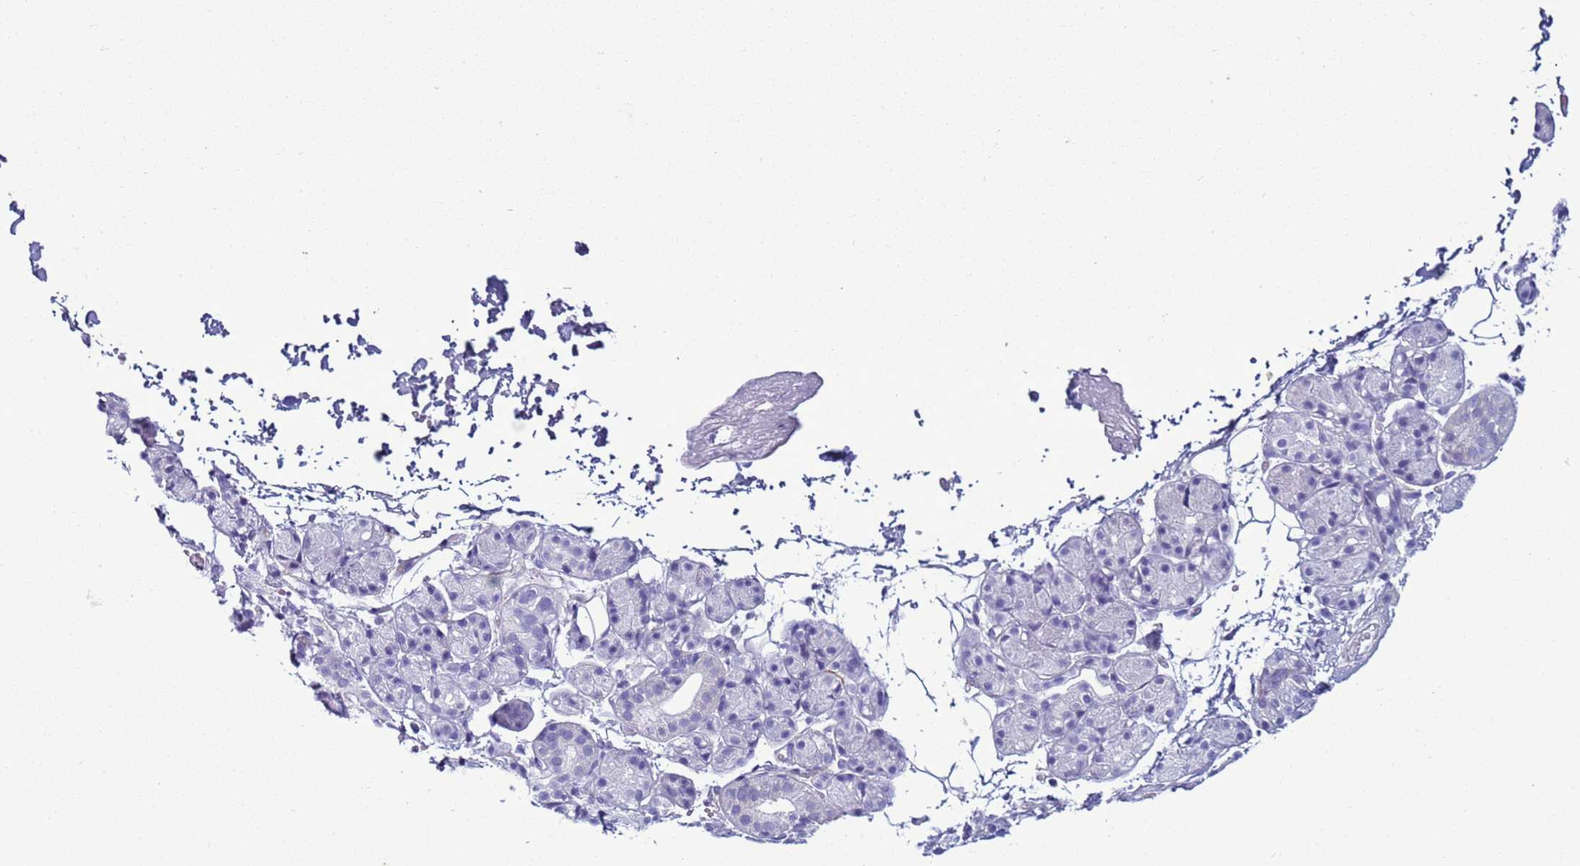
{"staining": {"intensity": "negative", "quantity": "none", "location": "none"}, "tissue": "salivary gland", "cell_type": "Glandular cells", "image_type": "normal", "snomed": [{"axis": "morphology", "description": "Normal tissue, NOS"}, {"axis": "topography", "description": "Salivary gland"}], "caption": "IHC image of unremarkable human salivary gland stained for a protein (brown), which displays no expression in glandular cells.", "gene": "LRRC10B", "patient": {"sex": "male", "age": 63}}